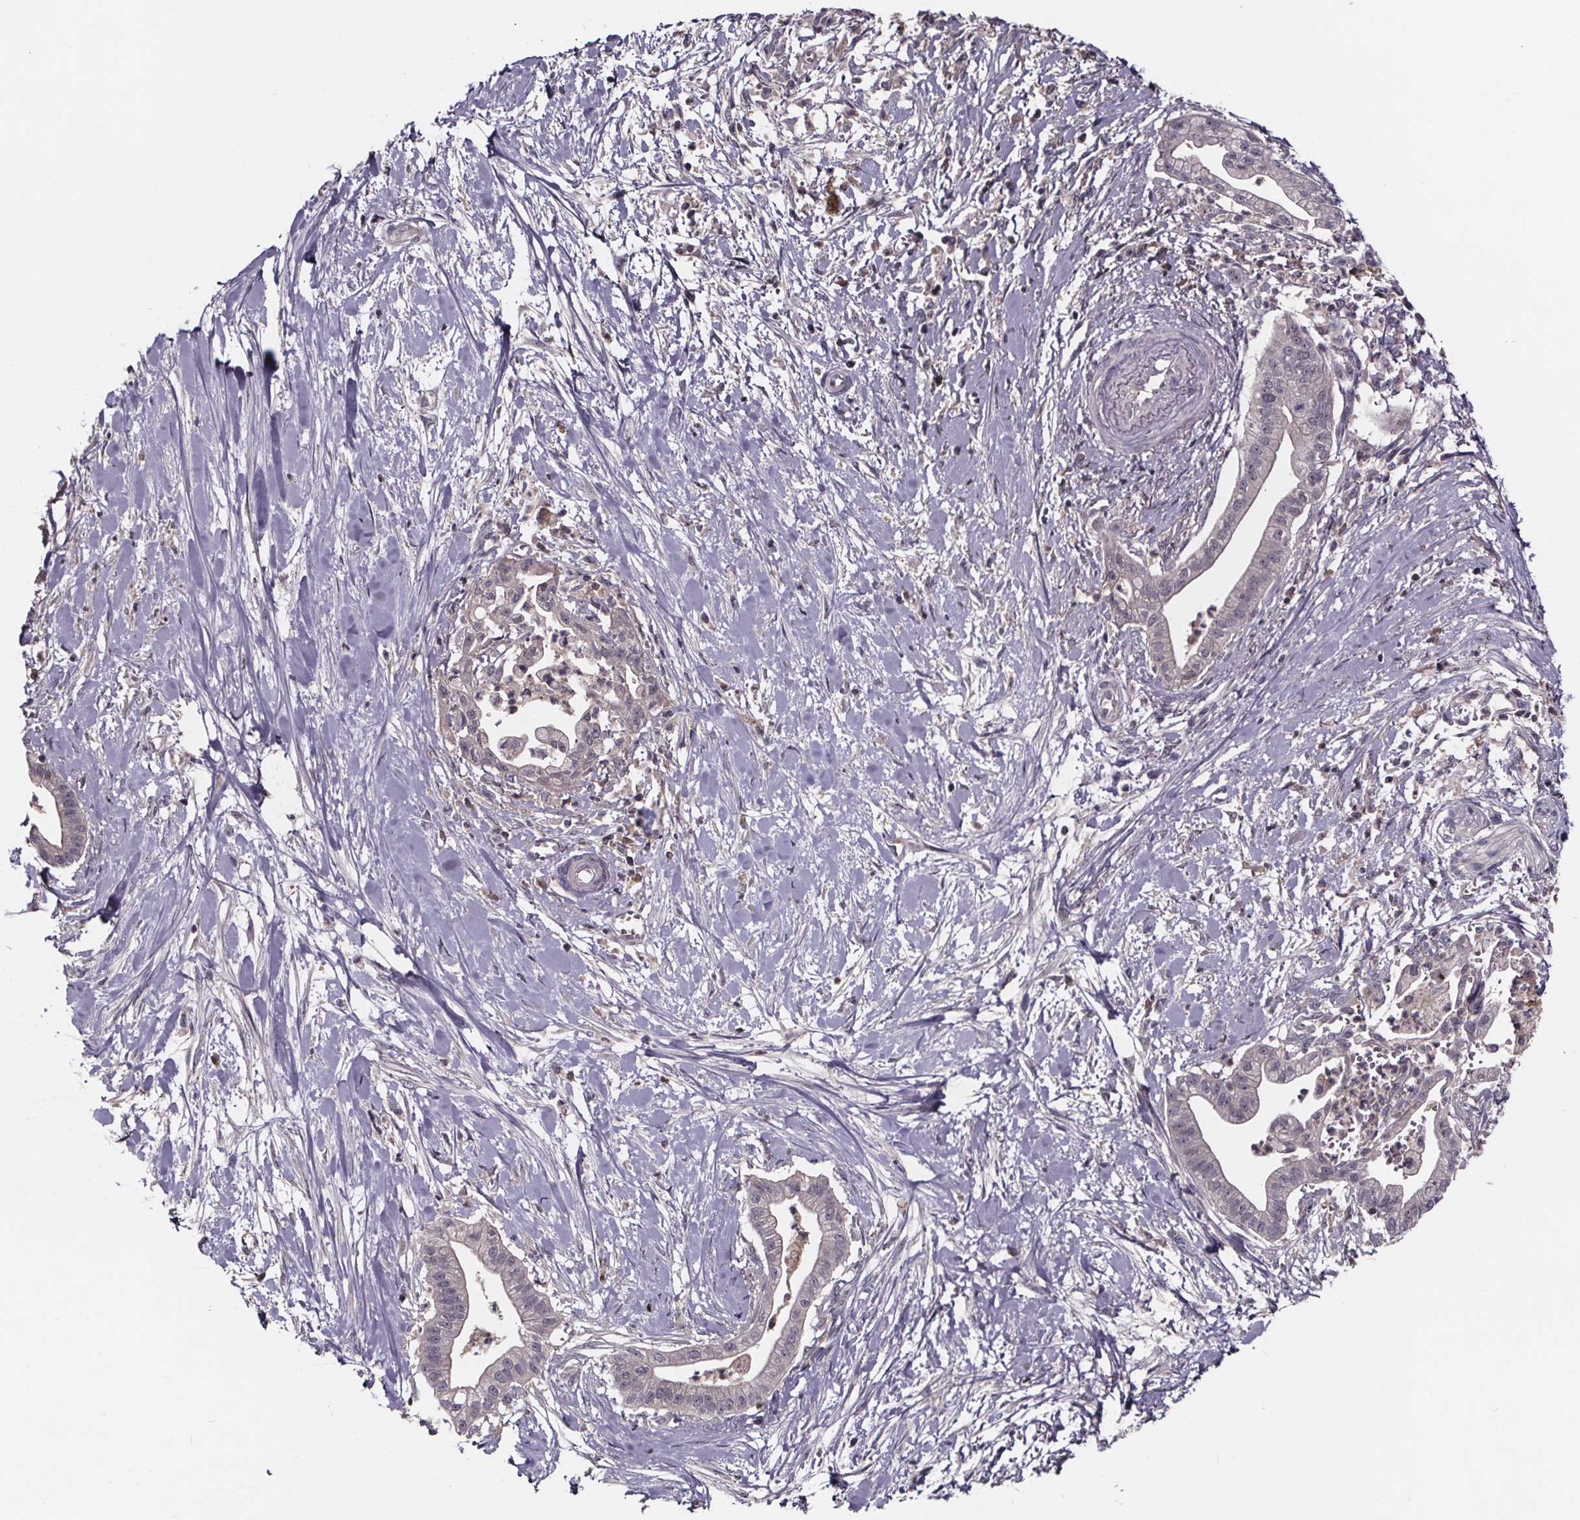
{"staining": {"intensity": "weak", "quantity": "<25%", "location": "cytoplasmic/membranous"}, "tissue": "pancreatic cancer", "cell_type": "Tumor cells", "image_type": "cancer", "snomed": [{"axis": "morphology", "description": "Normal tissue, NOS"}, {"axis": "morphology", "description": "Adenocarcinoma, NOS"}, {"axis": "topography", "description": "Lymph node"}, {"axis": "topography", "description": "Pancreas"}], "caption": "The immunohistochemistry (IHC) photomicrograph has no significant positivity in tumor cells of pancreatic adenocarcinoma tissue.", "gene": "SMIM1", "patient": {"sex": "female", "age": 58}}